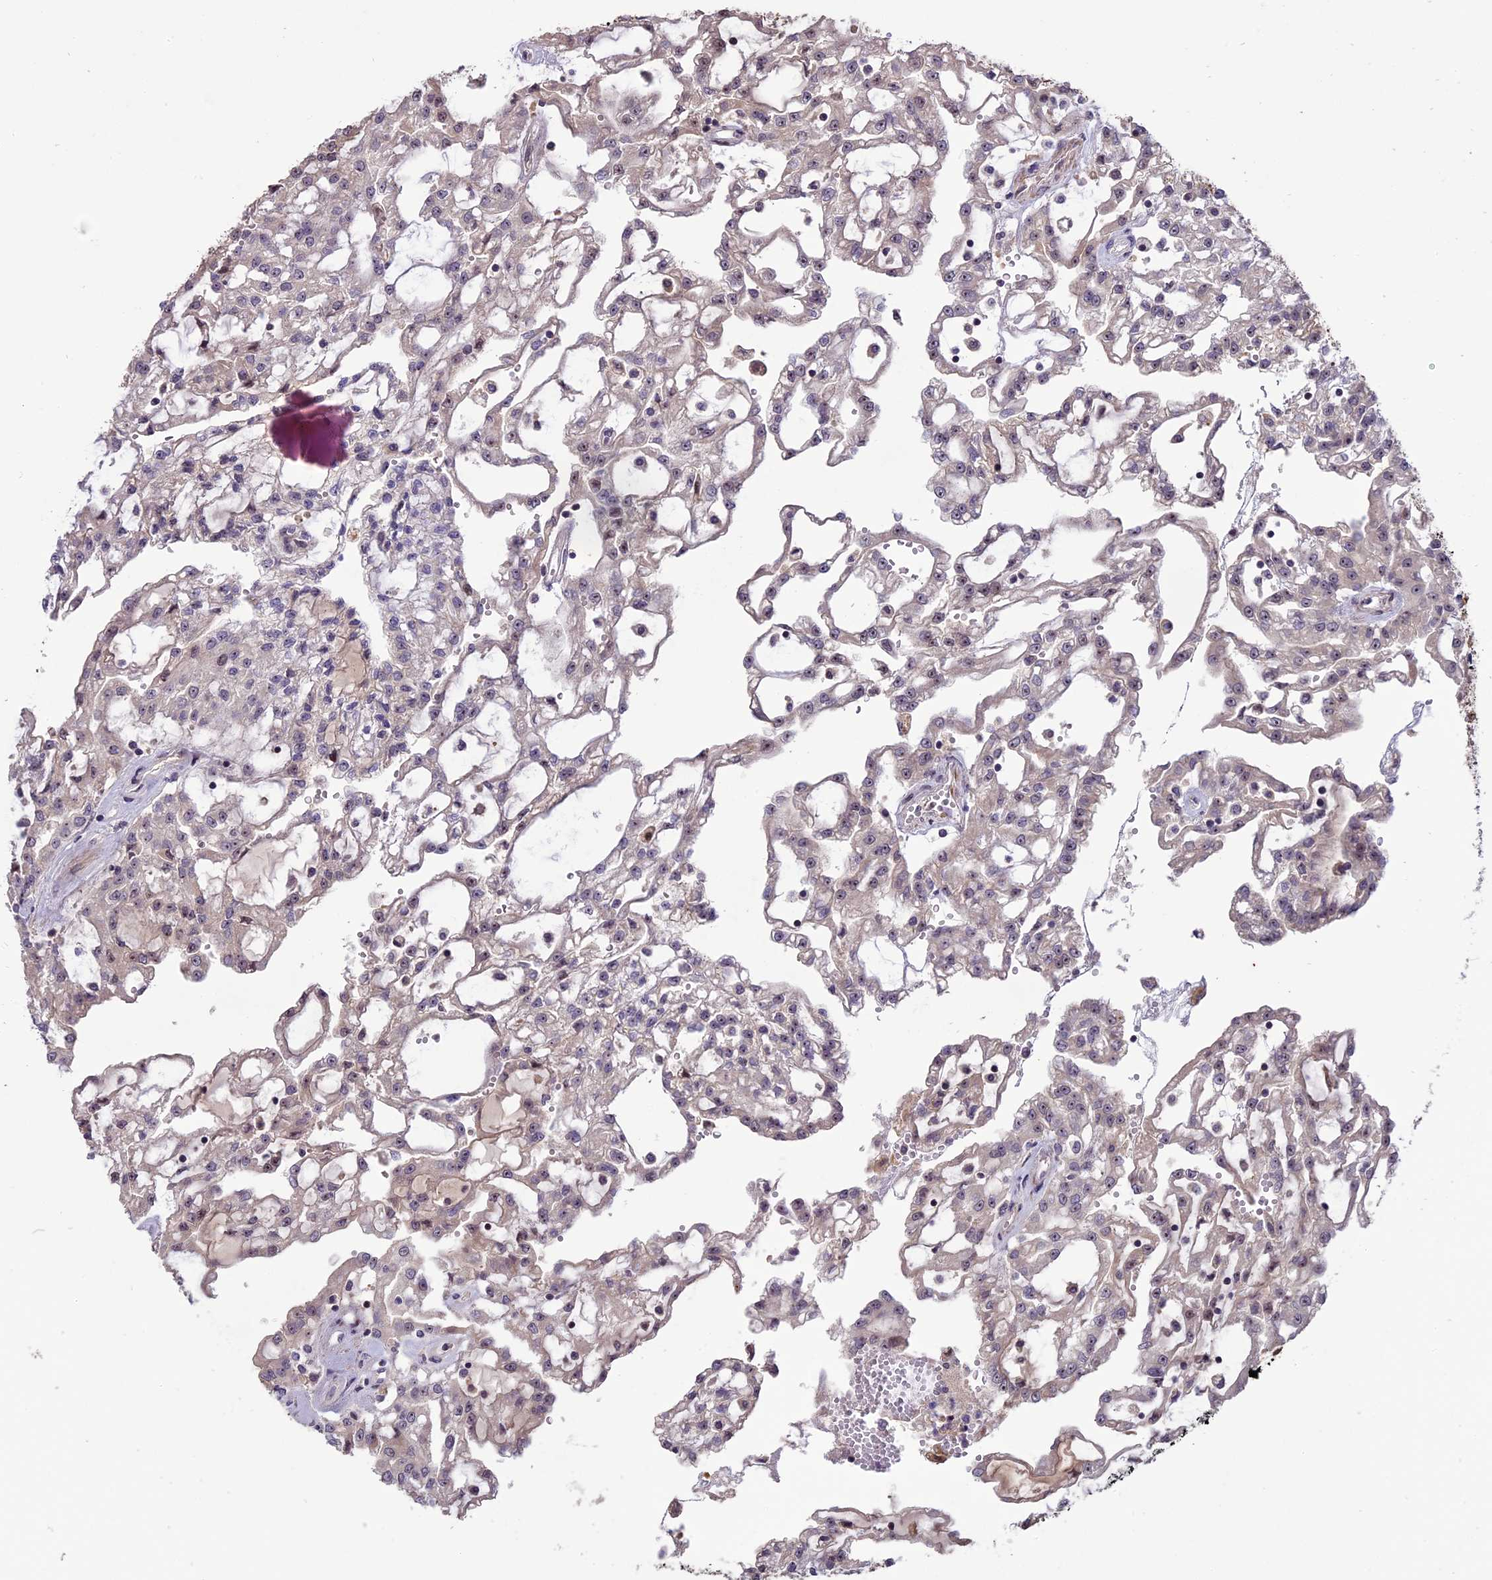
{"staining": {"intensity": "moderate", "quantity": "<25%", "location": "cytoplasmic/membranous,nuclear"}, "tissue": "renal cancer", "cell_type": "Tumor cells", "image_type": "cancer", "snomed": [{"axis": "morphology", "description": "Adenocarcinoma, NOS"}, {"axis": "topography", "description": "Kidney"}], "caption": "A histopathology image of human renal cancer (adenocarcinoma) stained for a protein demonstrates moderate cytoplasmic/membranous and nuclear brown staining in tumor cells. The staining was performed using DAB (3,3'-diaminobenzidine), with brown indicating positive protein expression. Nuclei are stained blue with hematoxylin.", "gene": "ENHO", "patient": {"sex": "male", "age": 63}}